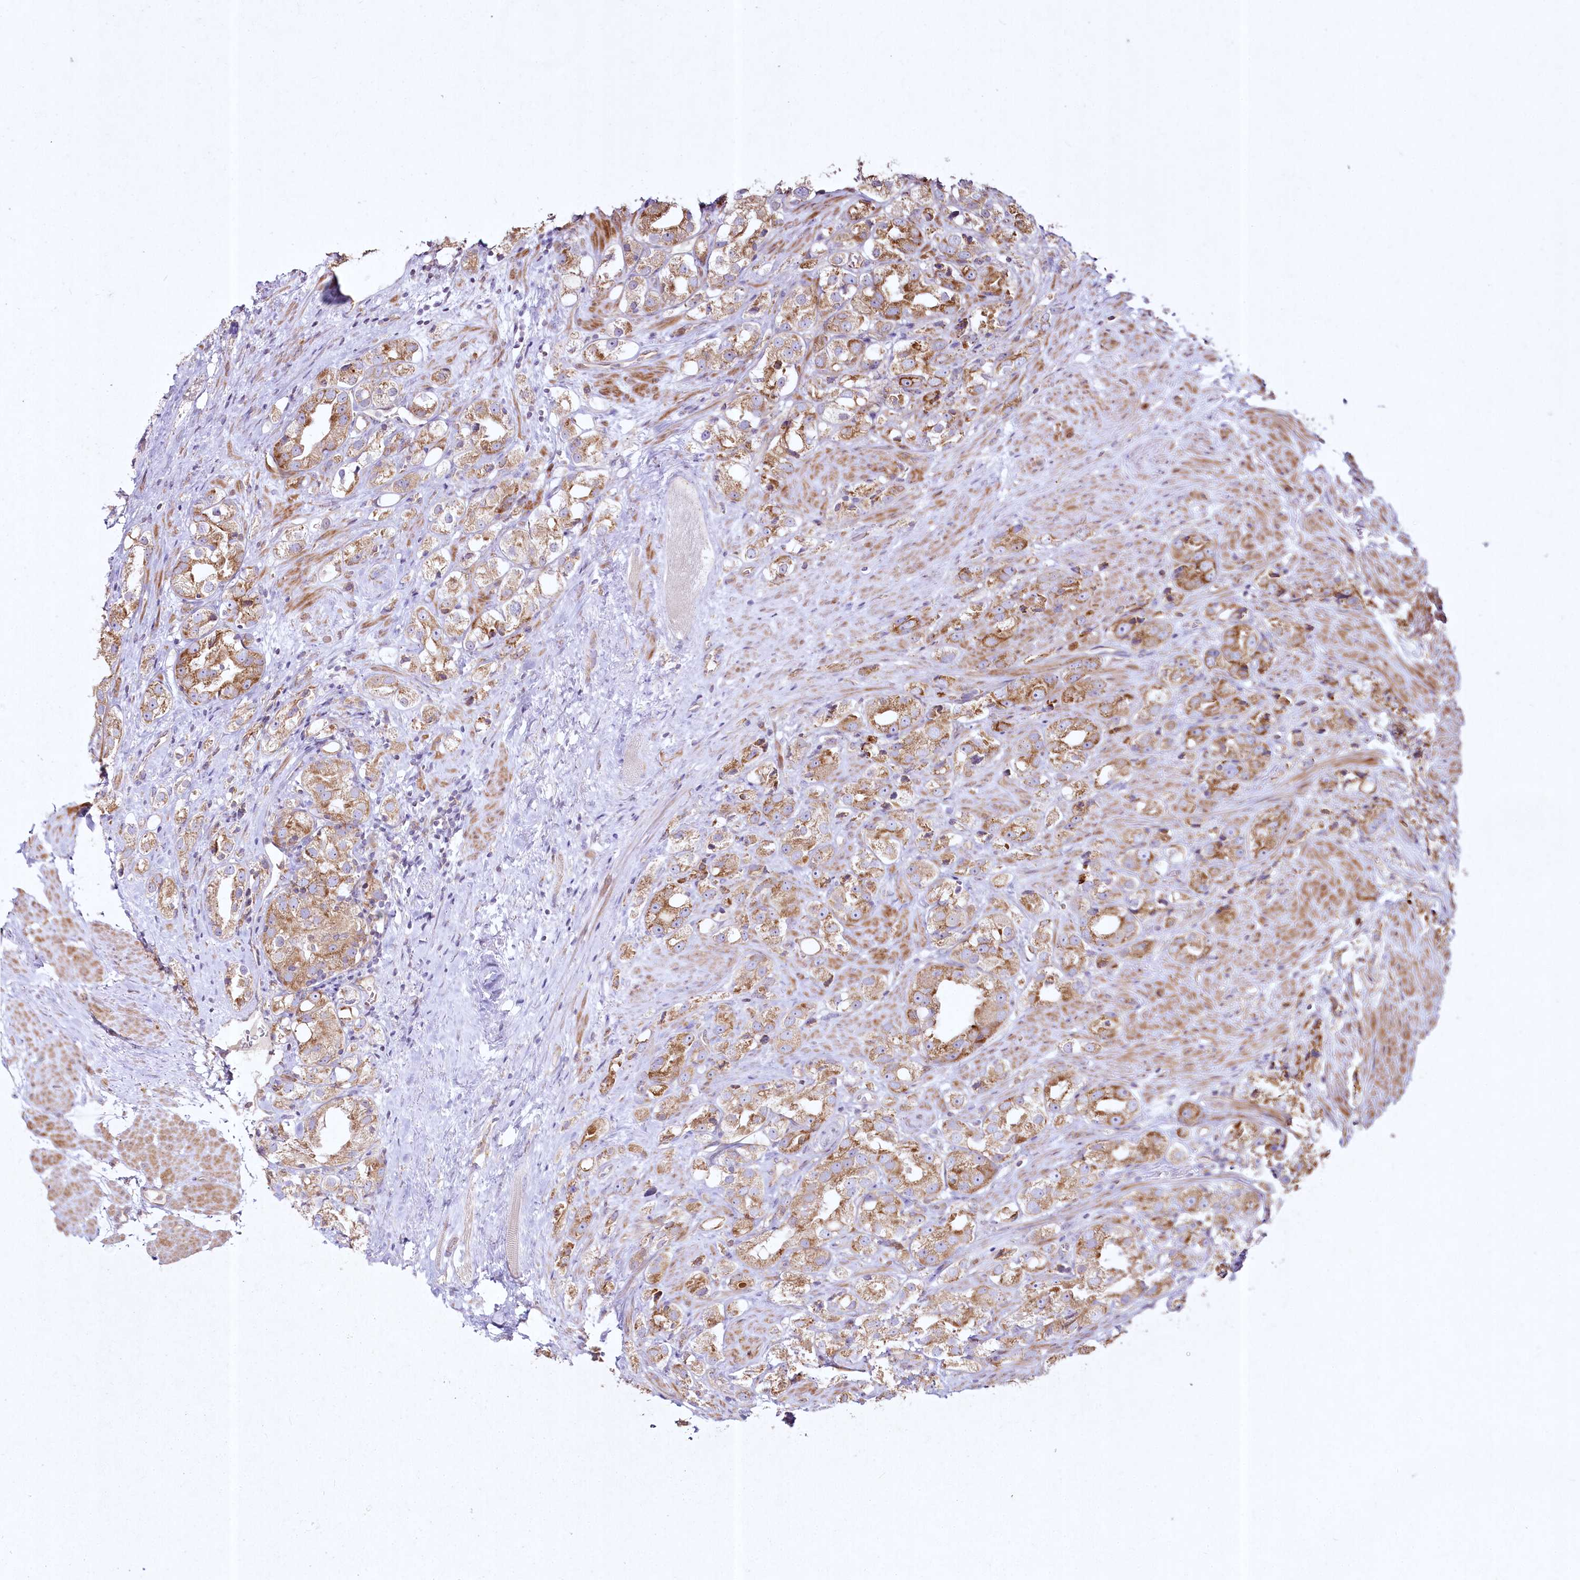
{"staining": {"intensity": "moderate", "quantity": ">75%", "location": "cytoplasmic/membranous"}, "tissue": "prostate cancer", "cell_type": "Tumor cells", "image_type": "cancer", "snomed": [{"axis": "morphology", "description": "Adenocarcinoma, NOS"}, {"axis": "topography", "description": "Prostate"}], "caption": "Protein analysis of prostate cancer (adenocarcinoma) tissue reveals moderate cytoplasmic/membranous expression in approximately >75% of tumor cells.", "gene": "SH3TC1", "patient": {"sex": "male", "age": 79}}